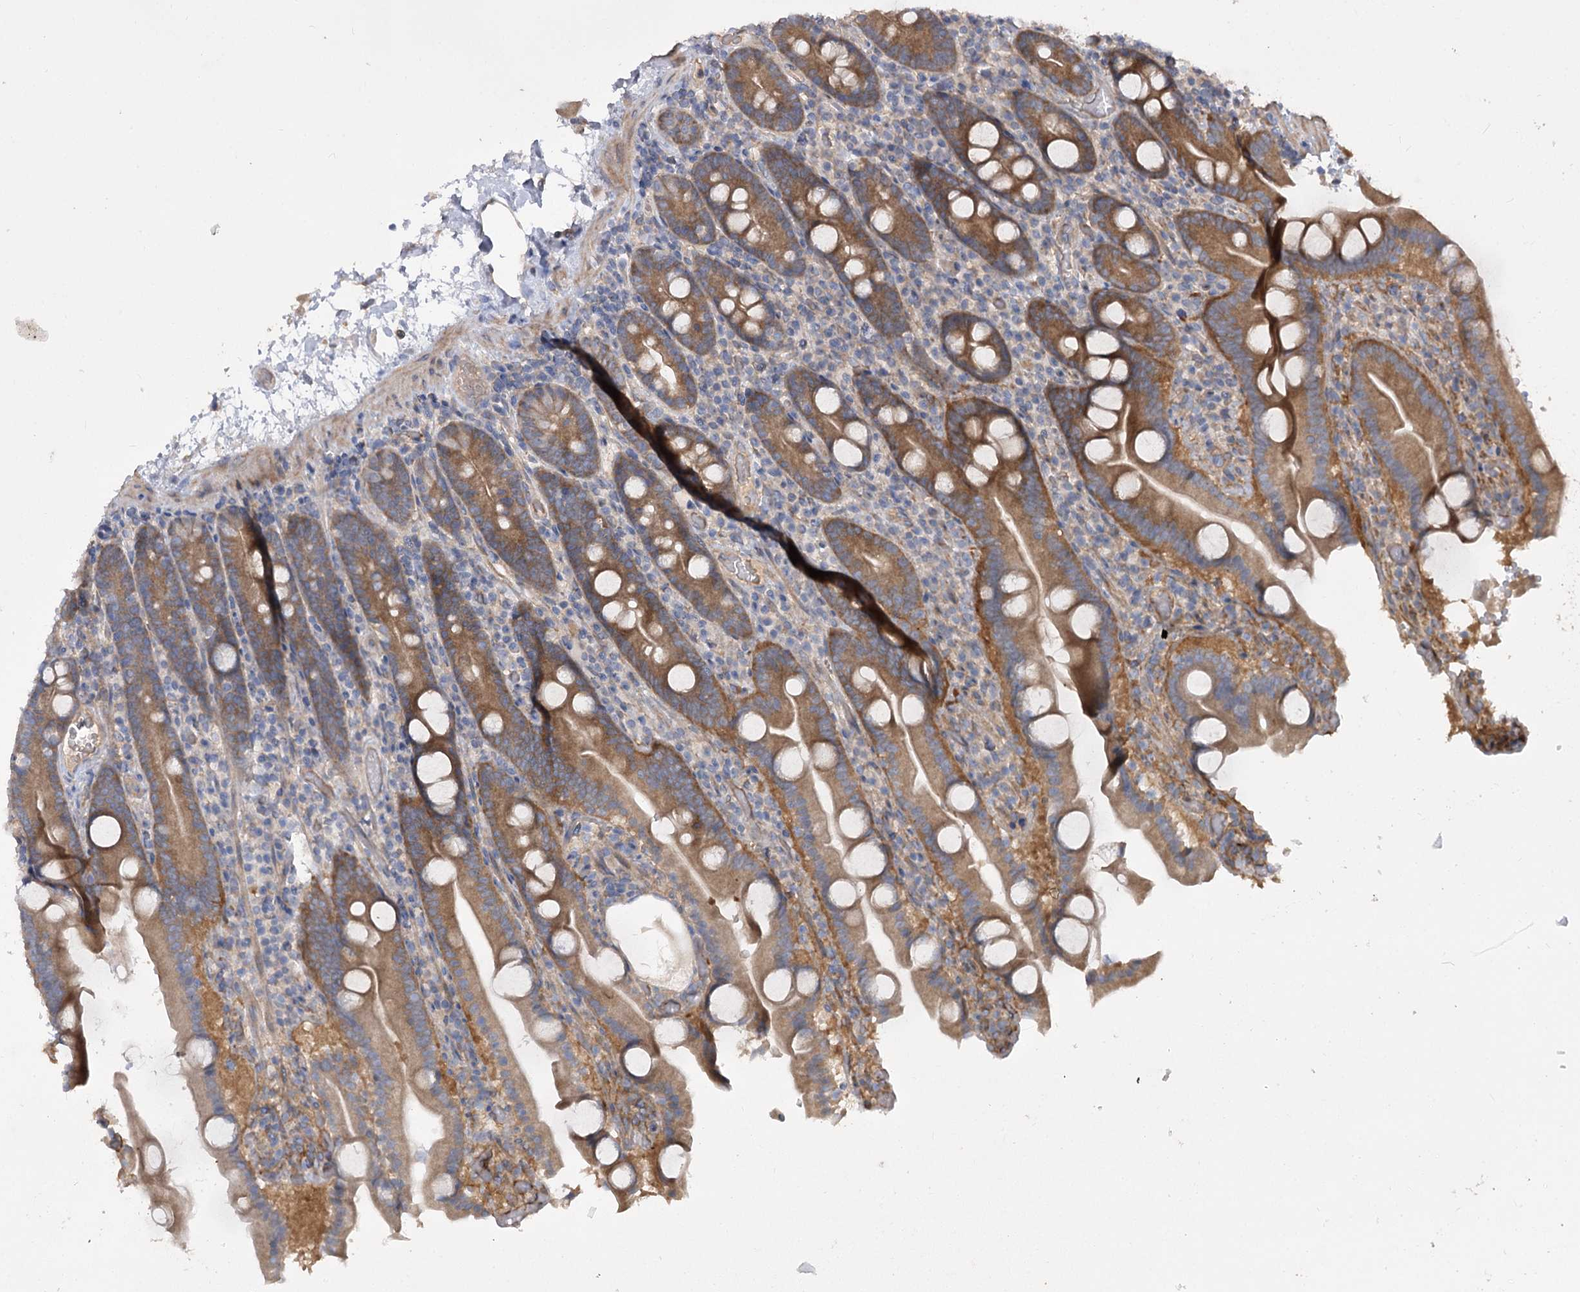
{"staining": {"intensity": "moderate", "quantity": "25%-75%", "location": "cytoplasmic/membranous"}, "tissue": "duodenum", "cell_type": "Glandular cells", "image_type": "normal", "snomed": [{"axis": "morphology", "description": "Normal tissue, NOS"}, {"axis": "topography", "description": "Duodenum"}], "caption": "The image displays immunohistochemical staining of unremarkable duodenum. There is moderate cytoplasmic/membranous positivity is appreciated in about 25%-75% of glandular cells.", "gene": "RIN2", "patient": {"sex": "male", "age": 55}}